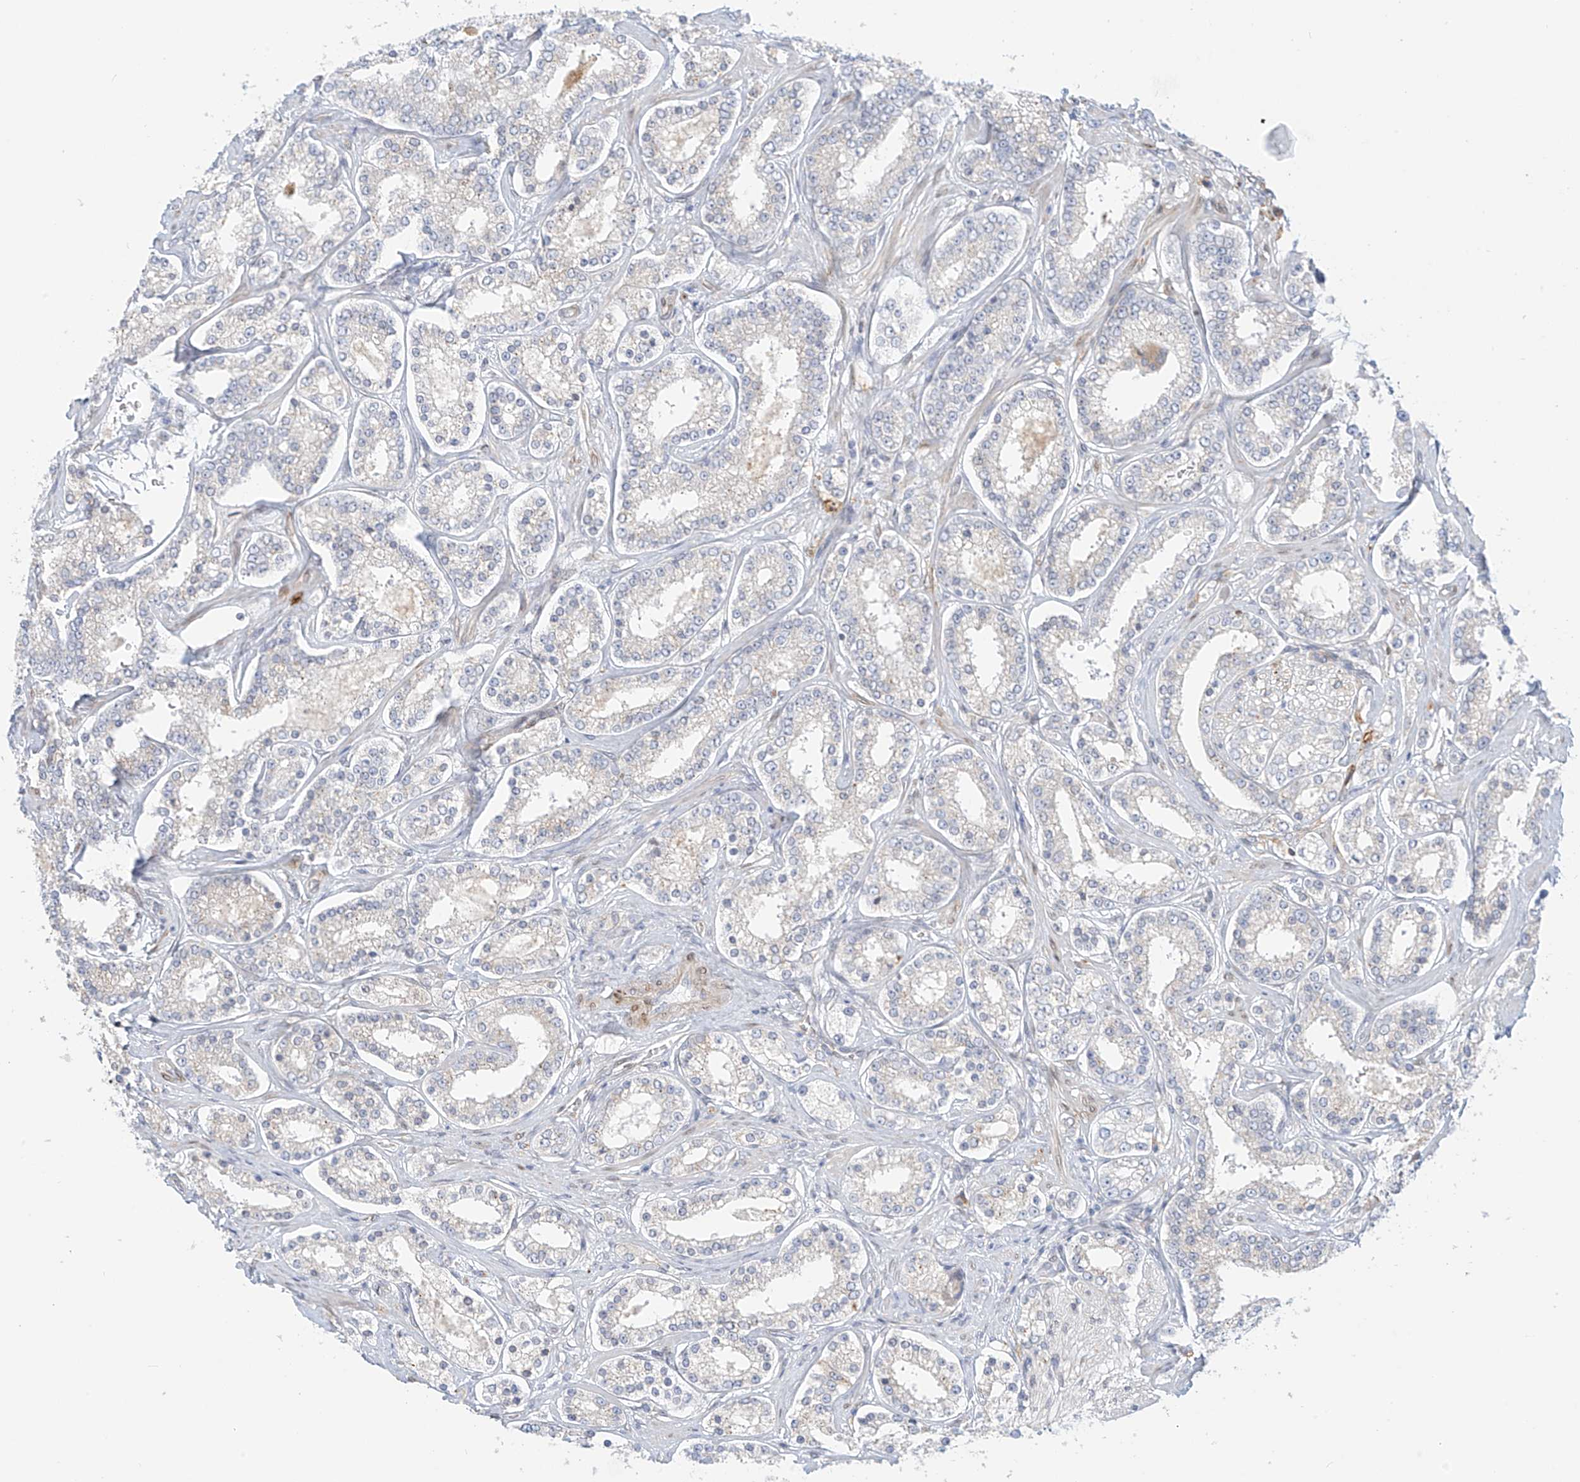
{"staining": {"intensity": "negative", "quantity": "none", "location": "none"}, "tissue": "prostate cancer", "cell_type": "Tumor cells", "image_type": "cancer", "snomed": [{"axis": "morphology", "description": "Normal tissue, NOS"}, {"axis": "morphology", "description": "Adenocarcinoma, High grade"}, {"axis": "topography", "description": "Prostate"}], "caption": "Immunohistochemistry (IHC) image of neoplastic tissue: prostate adenocarcinoma (high-grade) stained with DAB exhibits no significant protein staining in tumor cells.", "gene": "PCYOX1", "patient": {"sex": "male", "age": 83}}